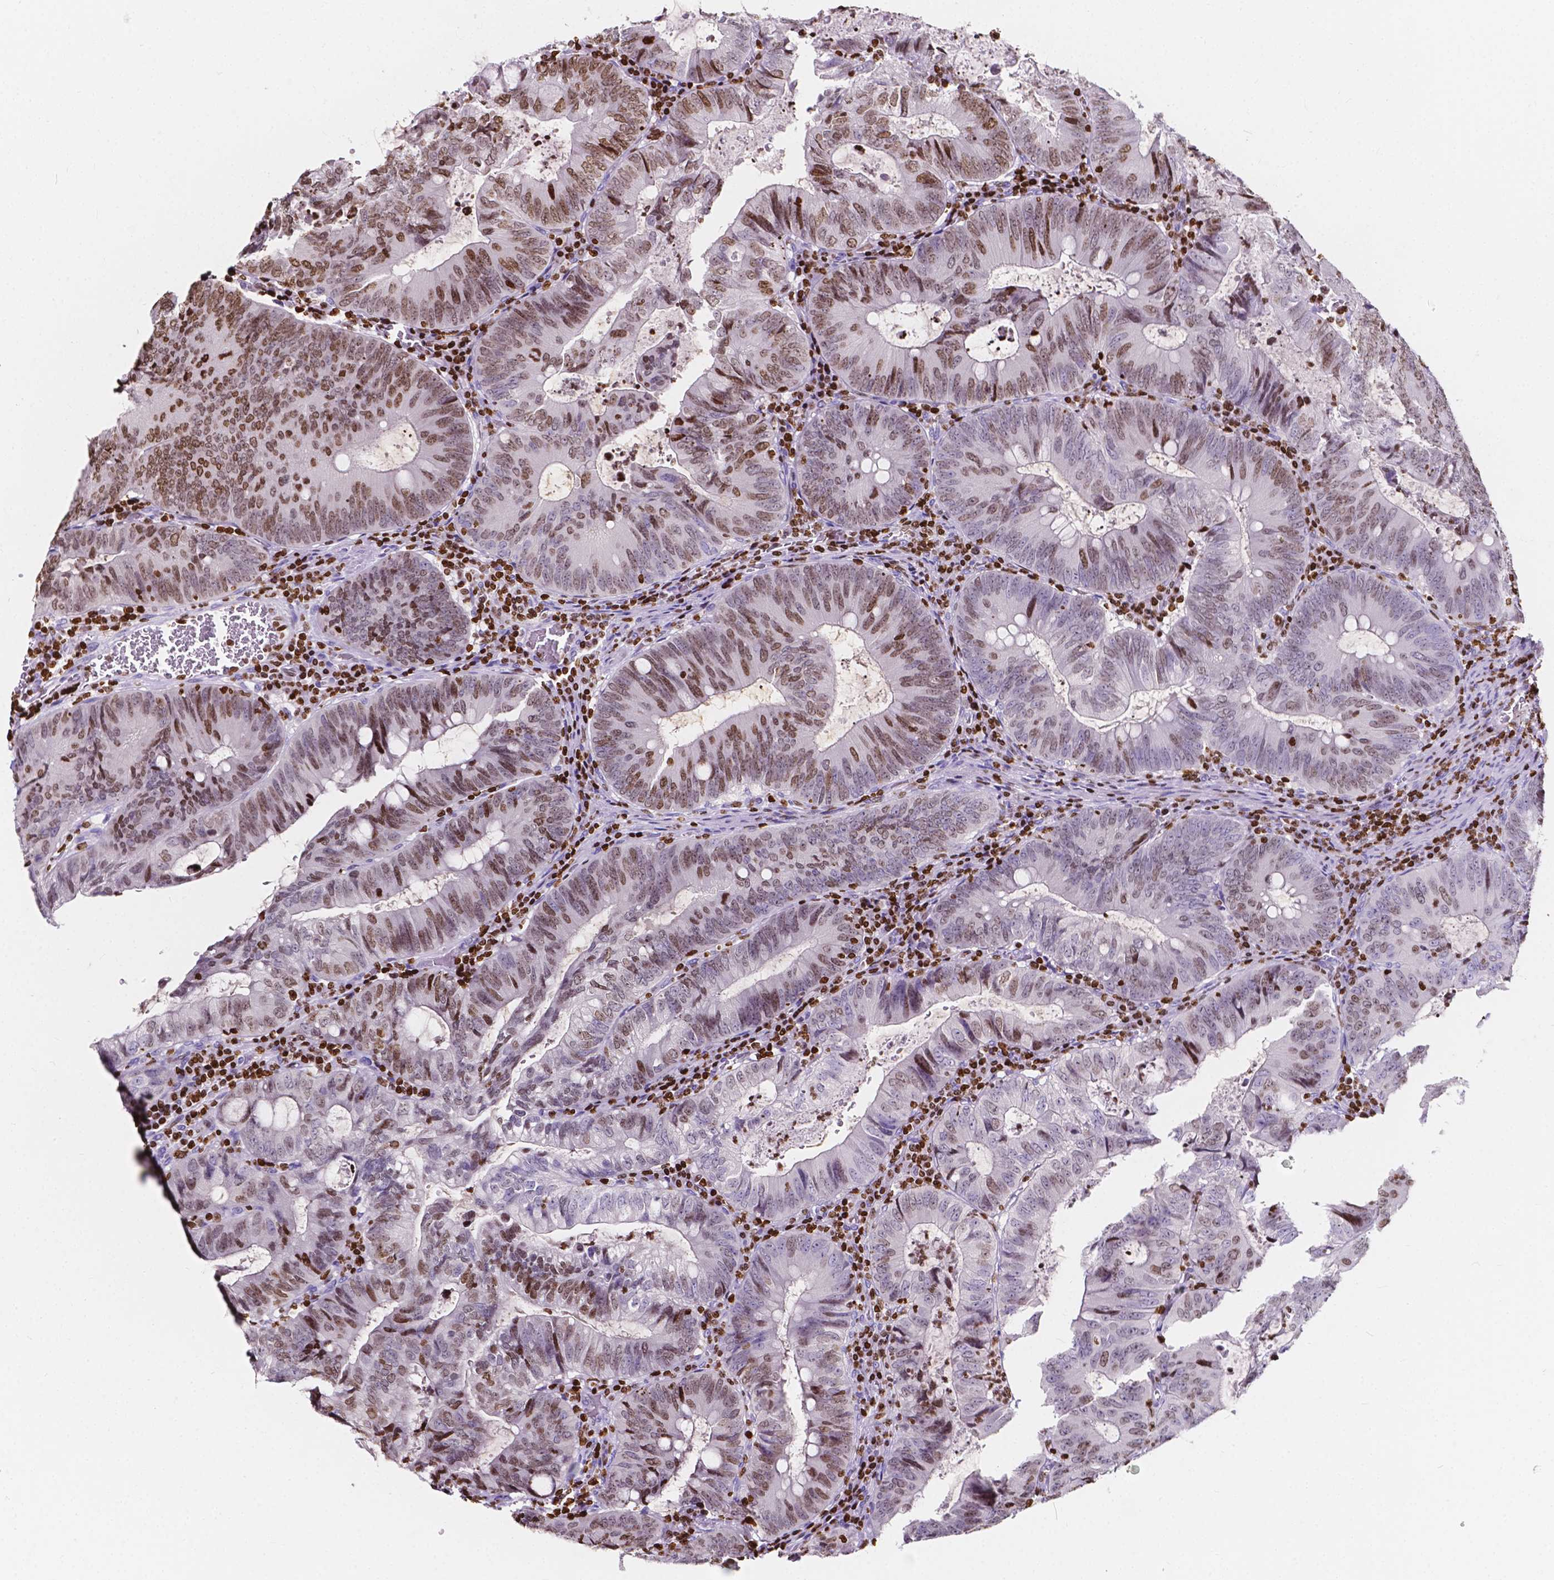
{"staining": {"intensity": "moderate", "quantity": "25%-75%", "location": "nuclear"}, "tissue": "colorectal cancer", "cell_type": "Tumor cells", "image_type": "cancer", "snomed": [{"axis": "morphology", "description": "Adenocarcinoma, NOS"}, {"axis": "topography", "description": "Colon"}], "caption": "Adenocarcinoma (colorectal) was stained to show a protein in brown. There is medium levels of moderate nuclear positivity in approximately 25%-75% of tumor cells. Nuclei are stained in blue.", "gene": "CBY3", "patient": {"sex": "male", "age": 67}}